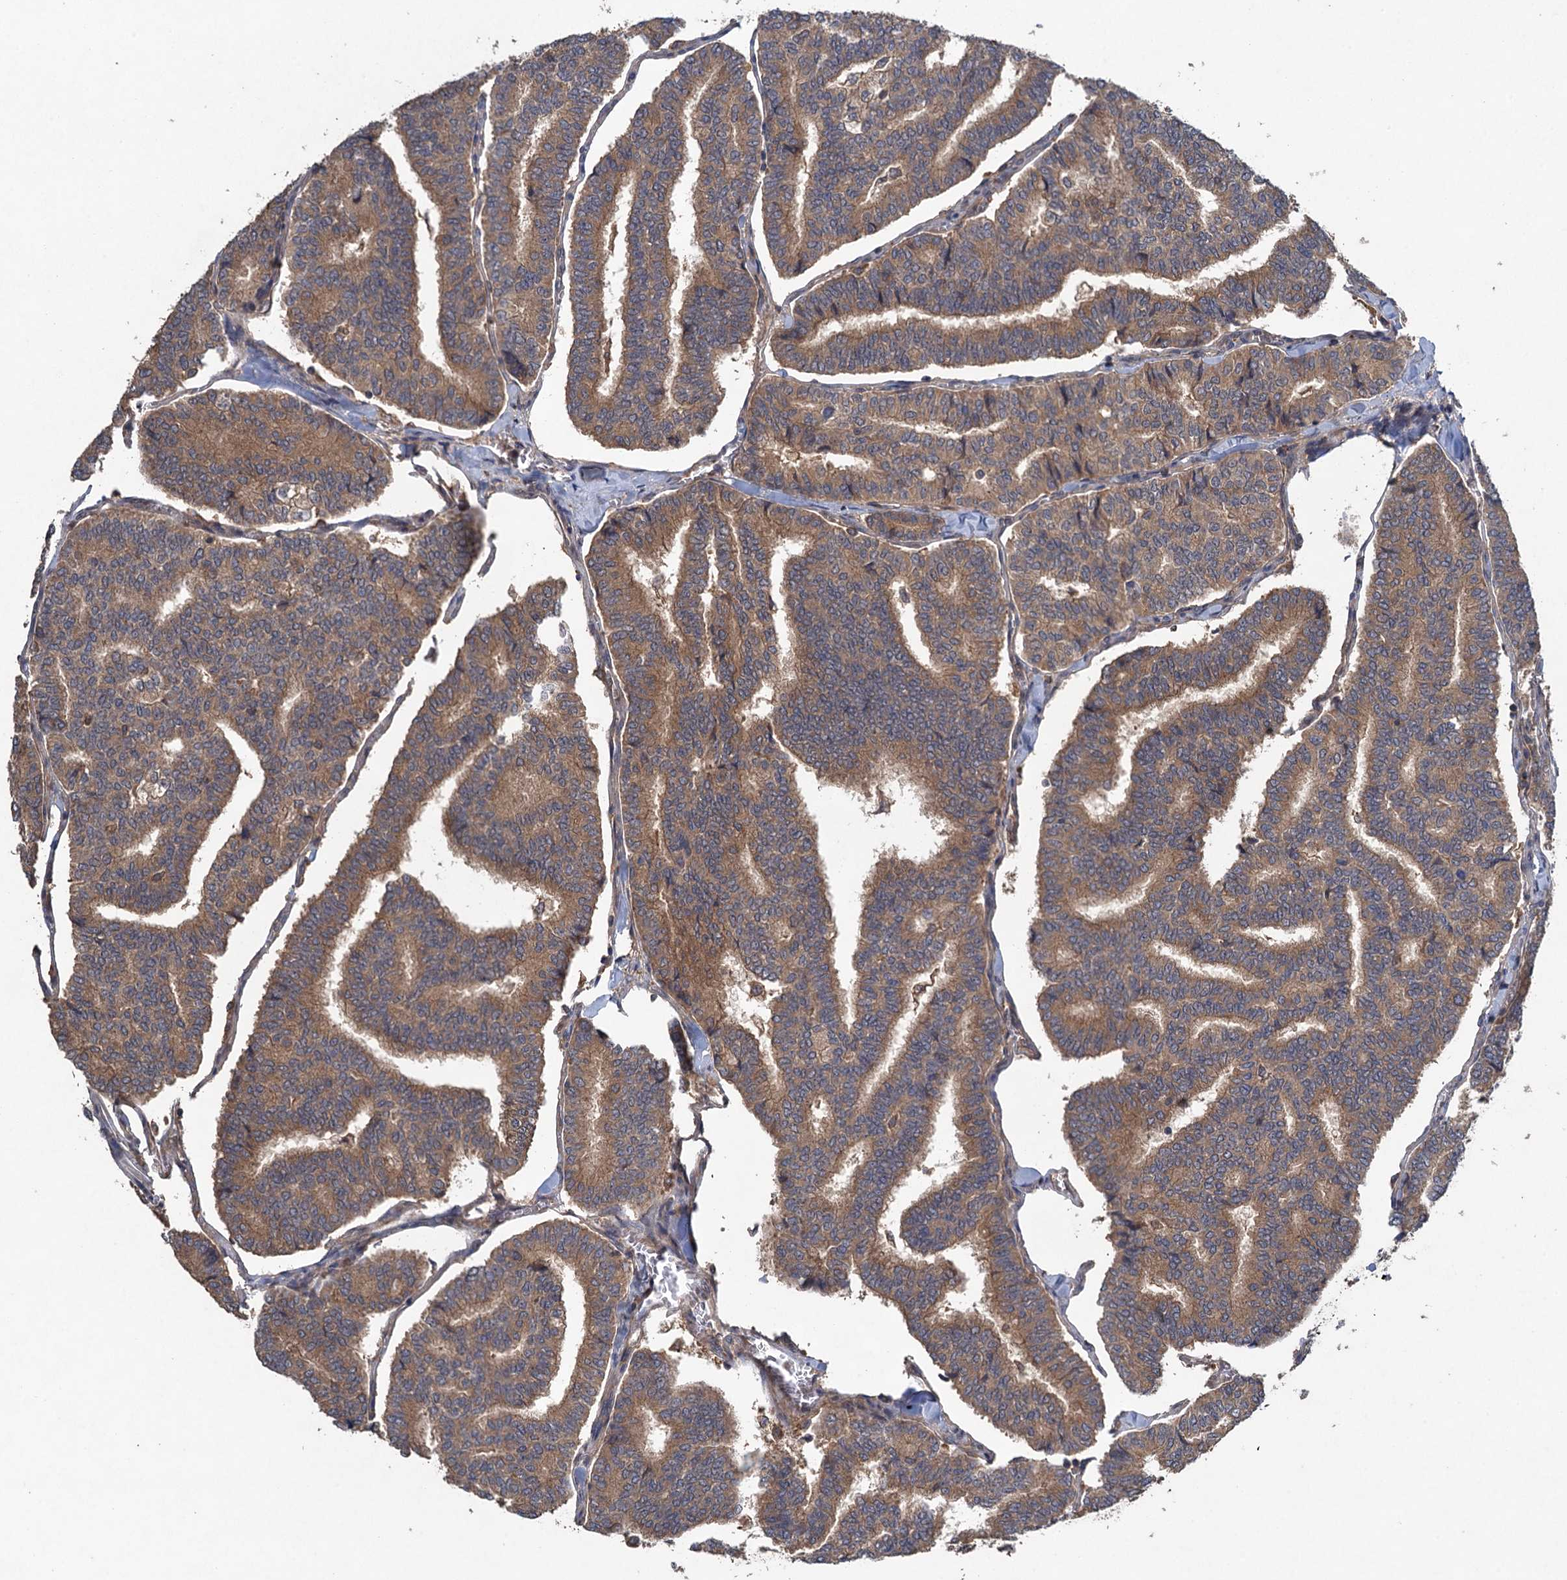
{"staining": {"intensity": "moderate", "quantity": ">75%", "location": "cytoplasmic/membranous"}, "tissue": "thyroid cancer", "cell_type": "Tumor cells", "image_type": "cancer", "snomed": [{"axis": "morphology", "description": "Papillary adenocarcinoma, NOS"}, {"axis": "topography", "description": "Thyroid gland"}], "caption": "Thyroid cancer was stained to show a protein in brown. There is medium levels of moderate cytoplasmic/membranous staining in about >75% of tumor cells.", "gene": "CNTN5", "patient": {"sex": "female", "age": 35}}